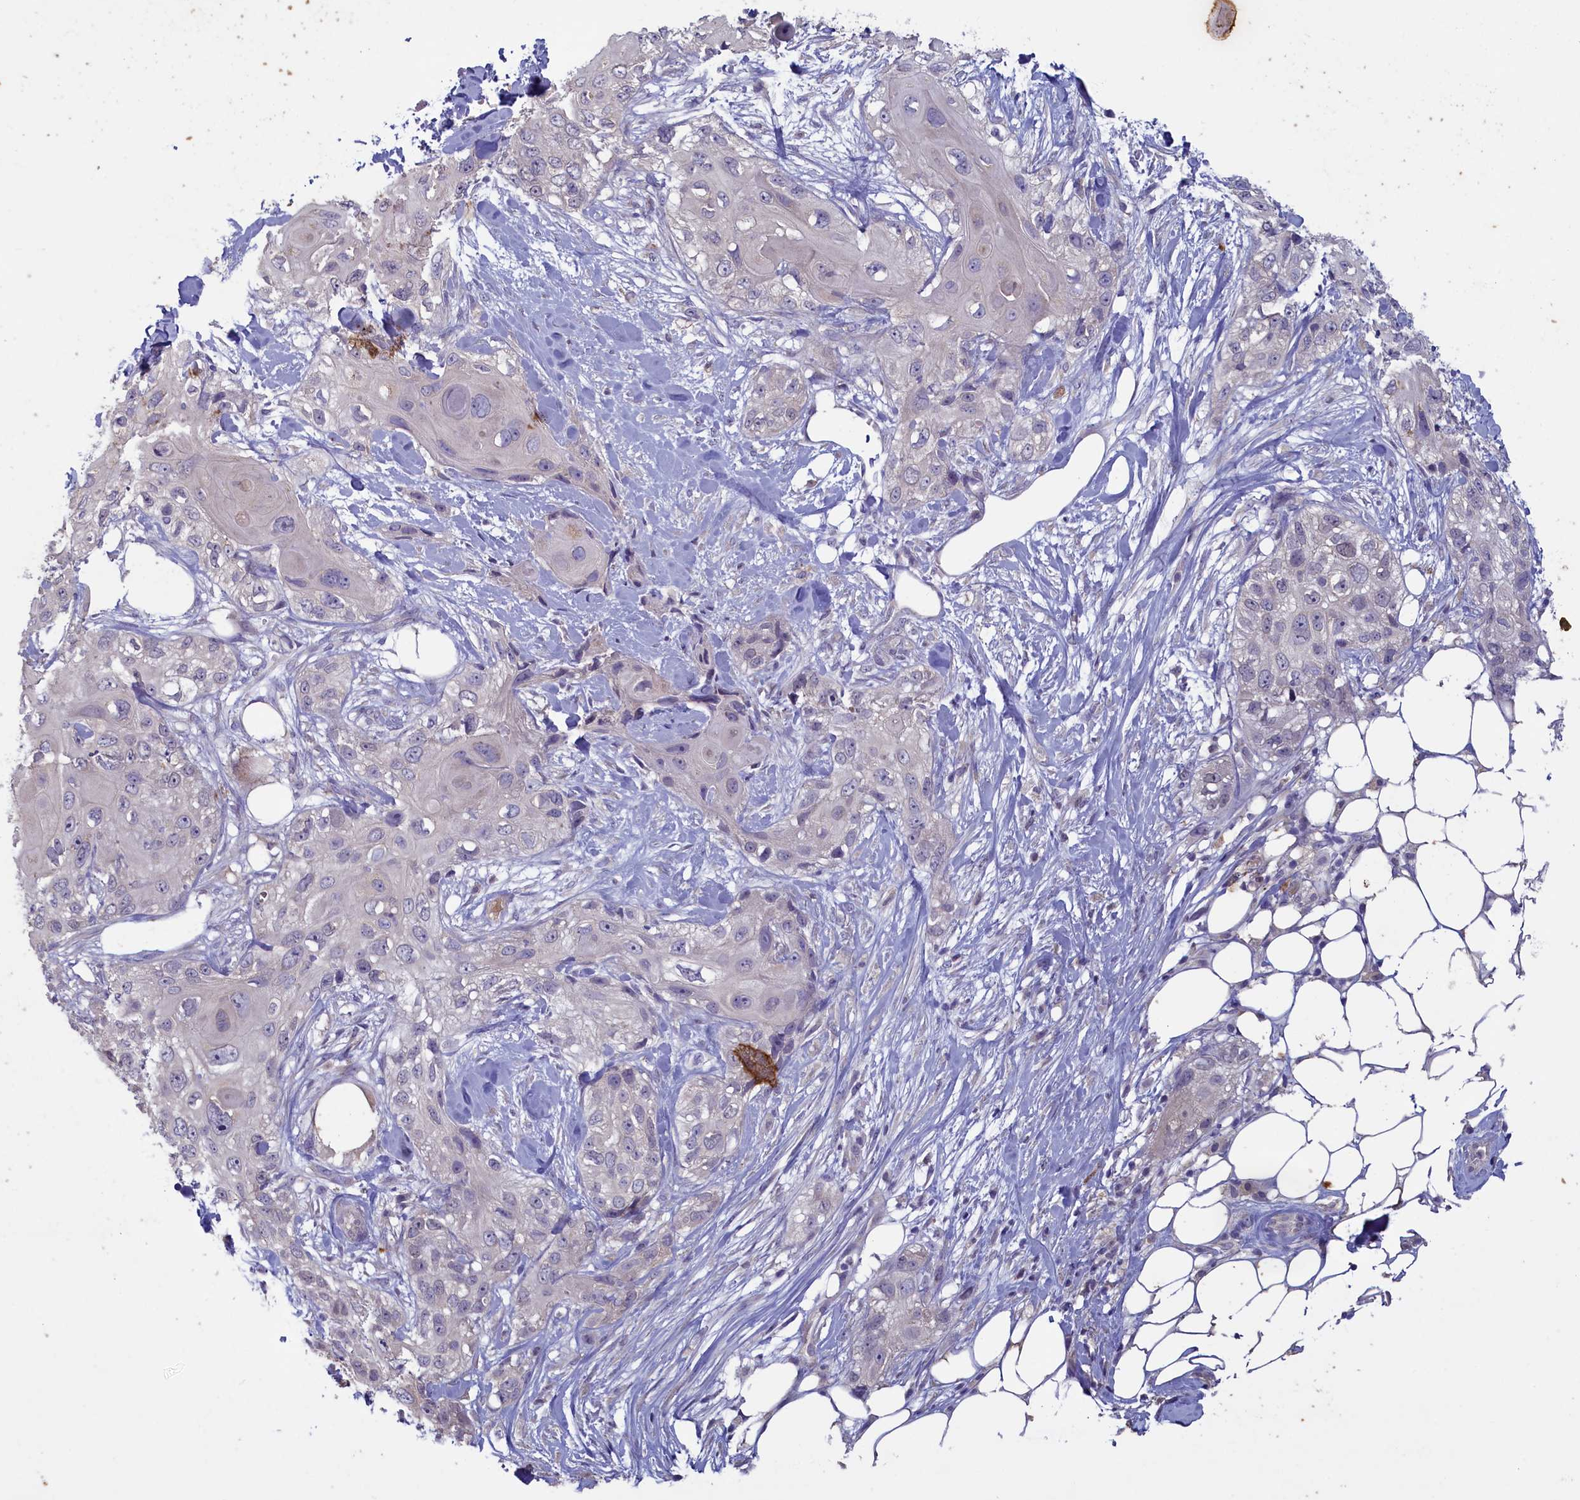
{"staining": {"intensity": "negative", "quantity": "none", "location": "none"}, "tissue": "skin cancer", "cell_type": "Tumor cells", "image_type": "cancer", "snomed": [{"axis": "morphology", "description": "Normal tissue, NOS"}, {"axis": "morphology", "description": "Squamous cell carcinoma, NOS"}, {"axis": "topography", "description": "Skin"}], "caption": "Human squamous cell carcinoma (skin) stained for a protein using immunohistochemistry (IHC) reveals no staining in tumor cells.", "gene": "ATF7IP2", "patient": {"sex": "male", "age": 72}}